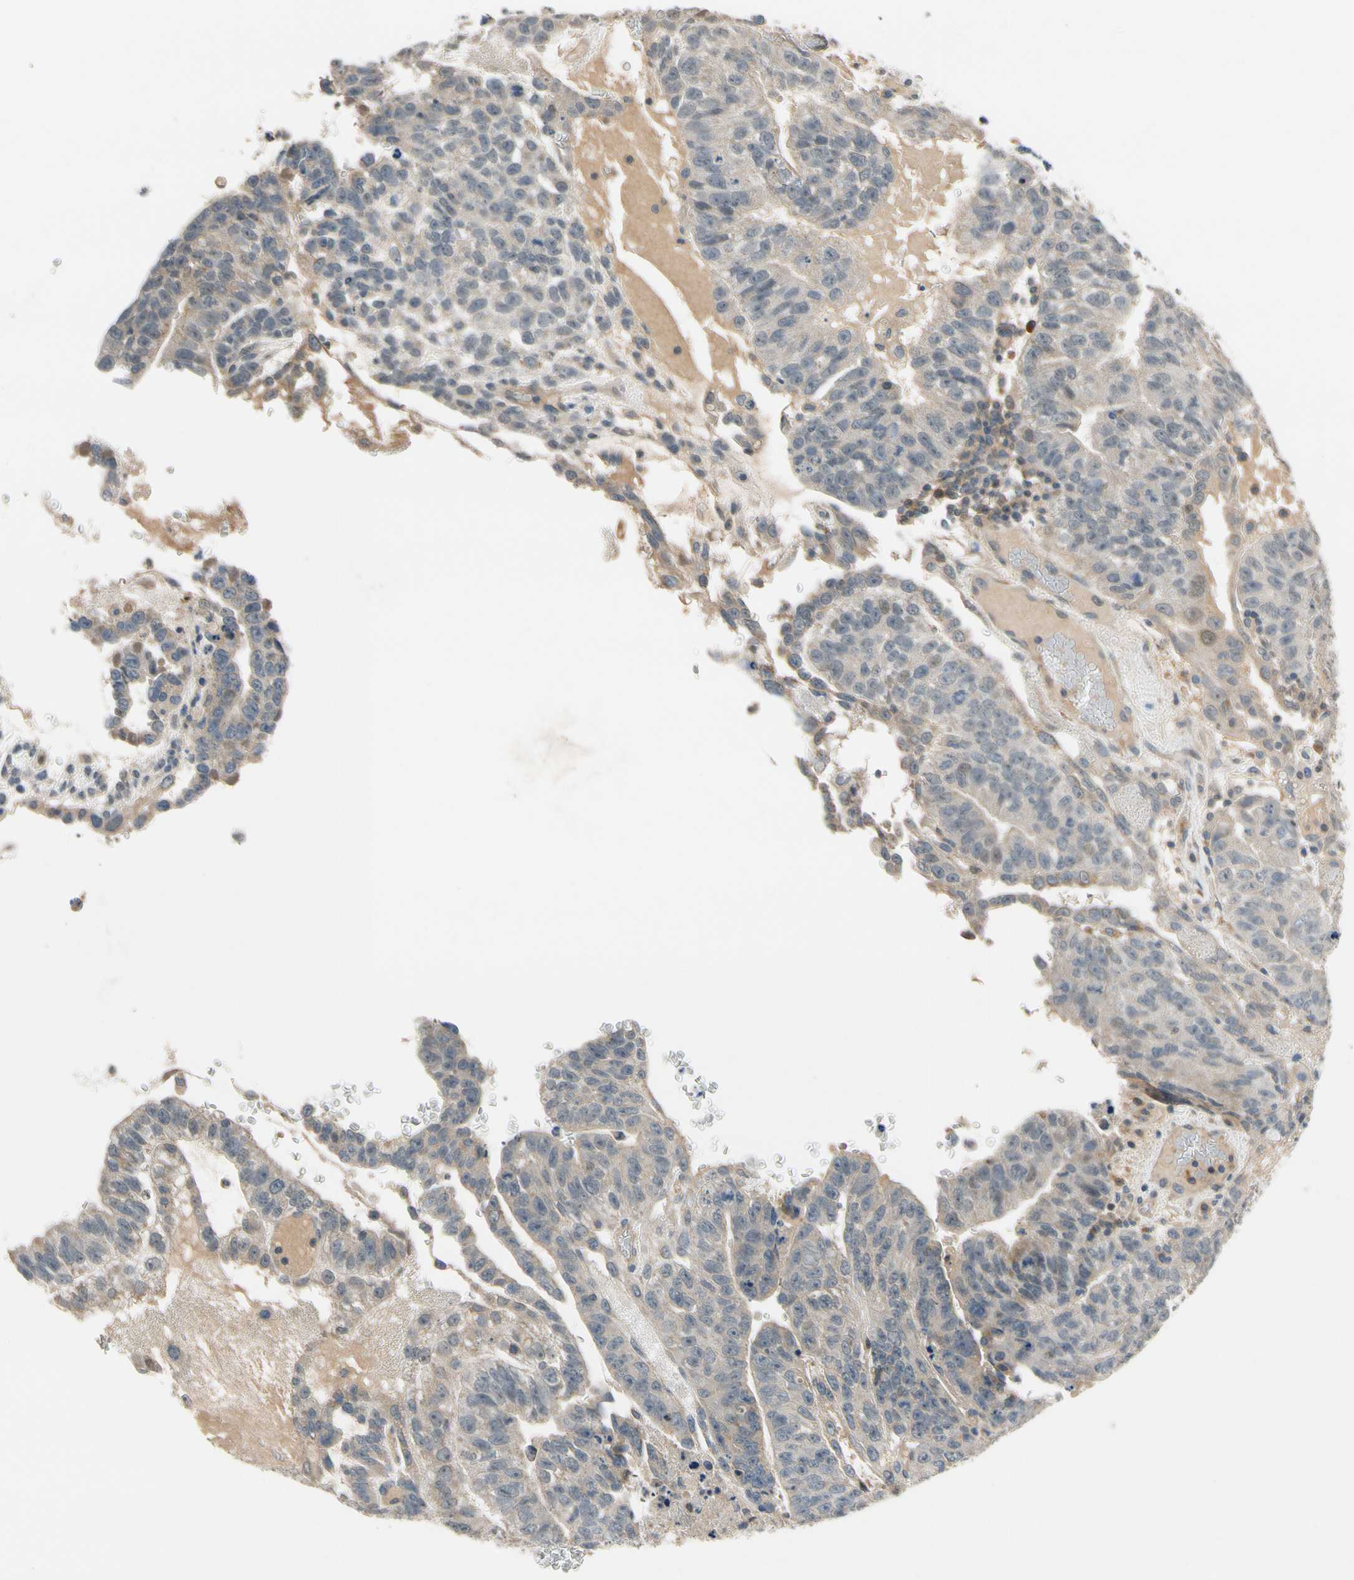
{"staining": {"intensity": "weak", "quantity": "<25%", "location": "cytoplasmic/membranous"}, "tissue": "testis cancer", "cell_type": "Tumor cells", "image_type": "cancer", "snomed": [{"axis": "morphology", "description": "Seminoma, NOS"}, {"axis": "morphology", "description": "Carcinoma, Embryonal, NOS"}, {"axis": "topography", "description": "Testis"}], "caption": "The immunohistochemistry (IHC) image has no significant staining in tumor cells of seminoma (testis) tissue.", "gene": "MST1R", "patient": {"sex": "male", "age": 52}}